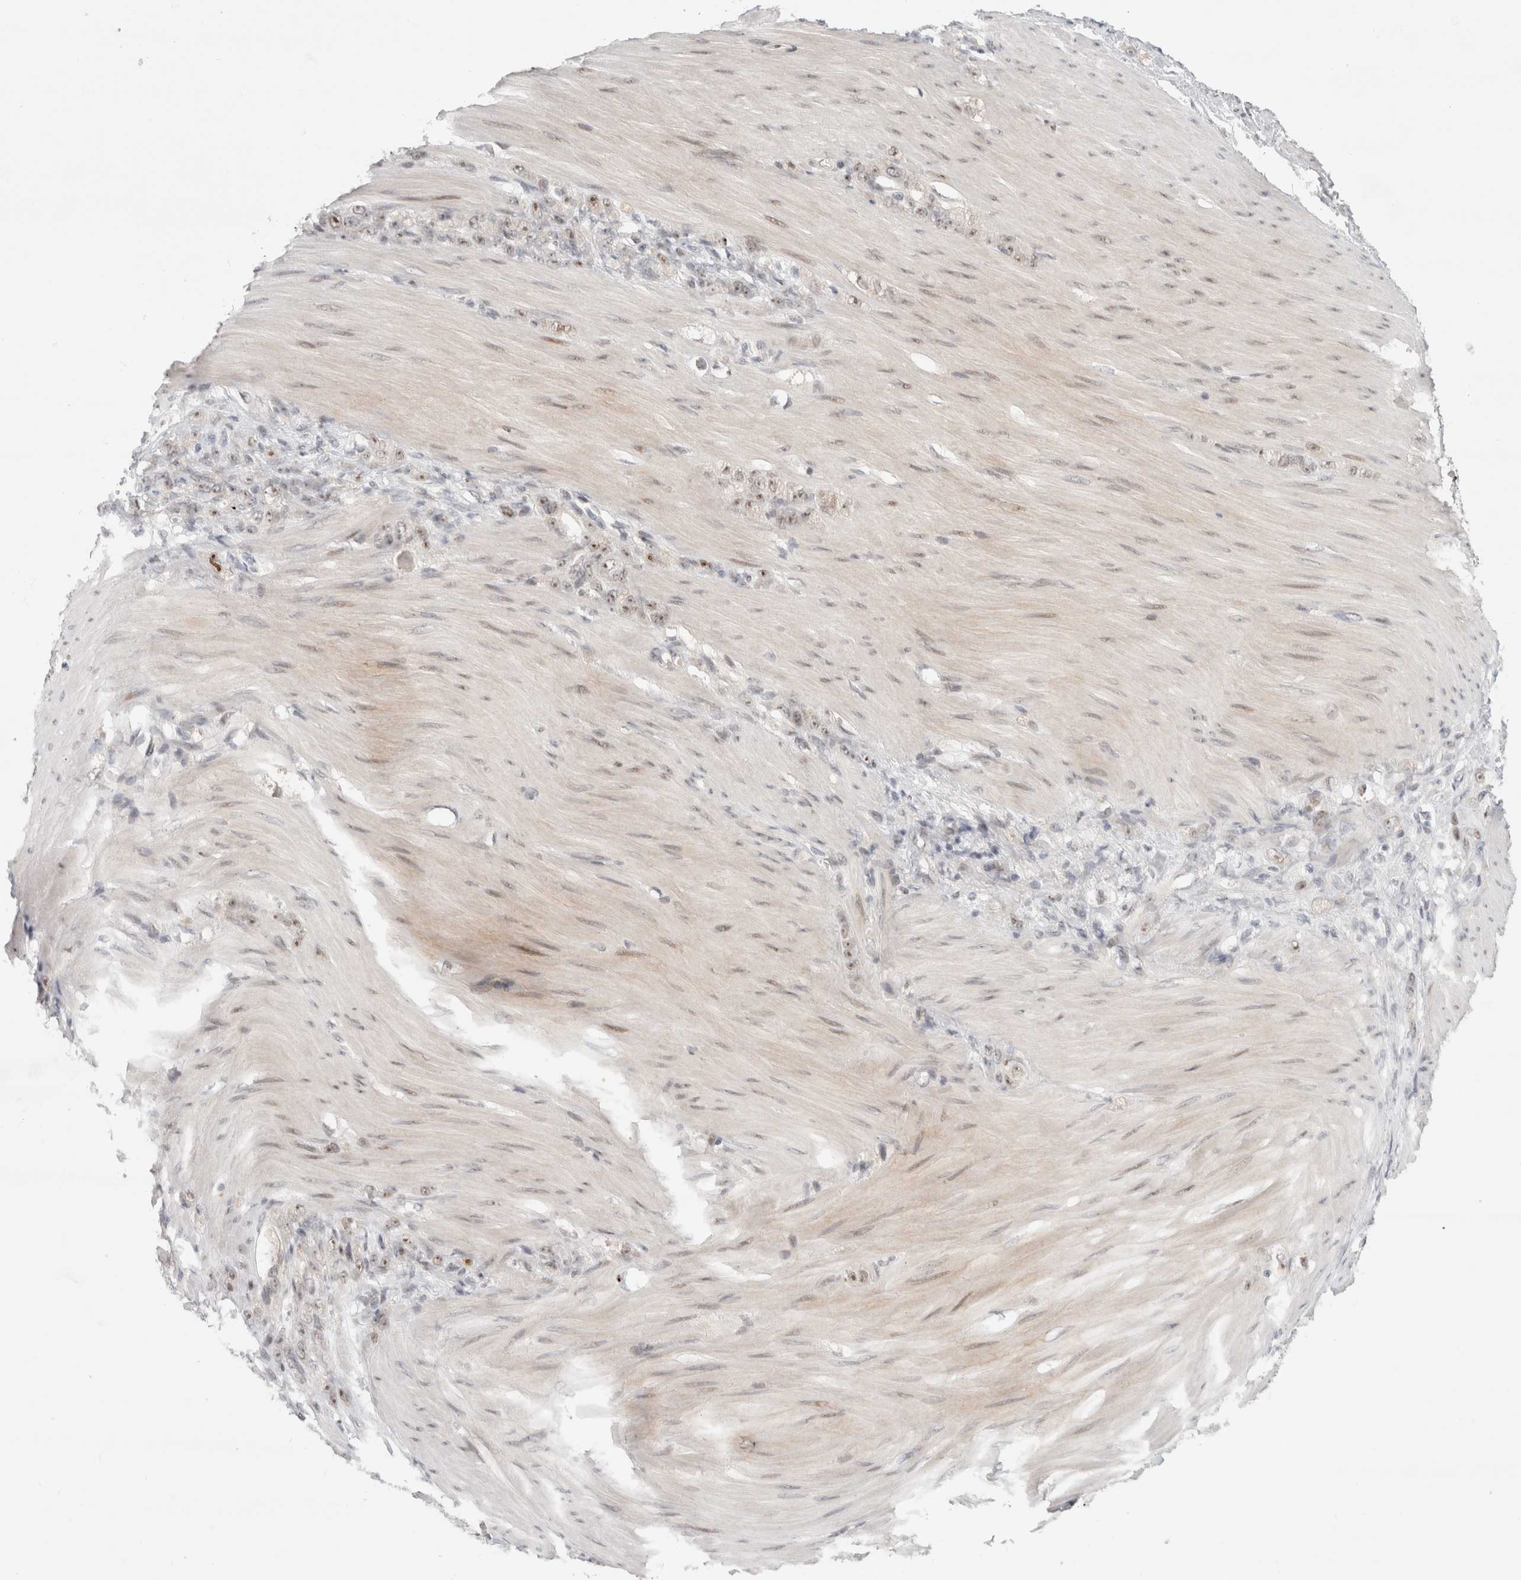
{"staining": {"intensity": "weak", "quantity": ">75%", "location": "nuclear"}, "tissue": "stomach cancer", "cell_type": "Tumor cells", "image_type": "cancer", "snomed": [{"axis": "morphology", "description": "Normal tissue, NOS"}, {"axis": "morphology", "description": "Adenocarcinoma, NOS"}, {"axis": "topography", "description": "Stomach"}], "caption": "Immunohistochemical staining of adenocarcinoma (stomach) exhibits low levels of weak nuclear expression in about >75% of tumor cells.", "gene": "SENP6", "patient": {"sex": "male", "age": 82}}